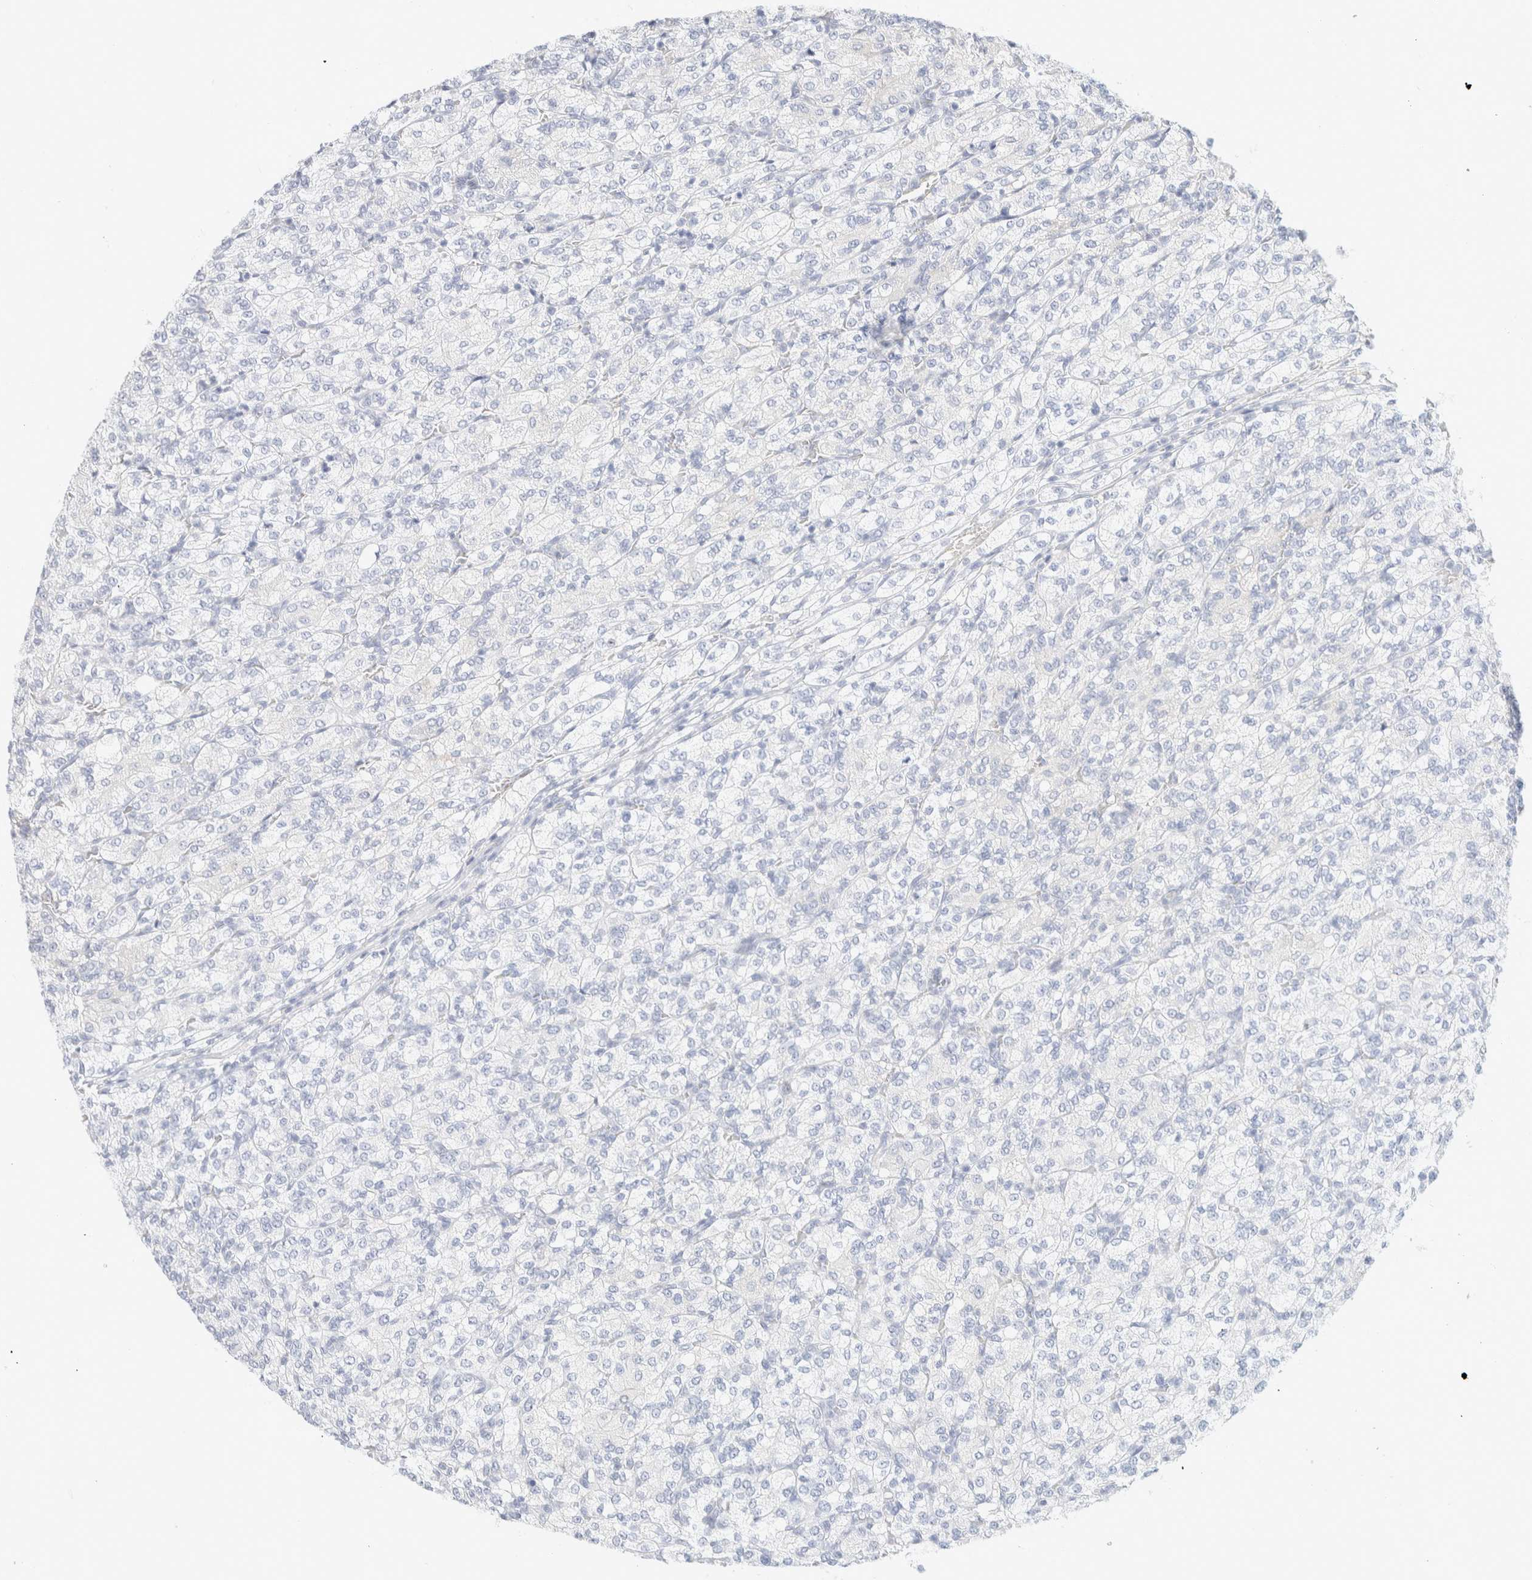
{"staining": {"intensity": "negative", "quantity": "none", "location": "none"}, "tissue": "renal cancer", "cell_type": "Tumor cells", "image_type": "cancer", "snomed": [{"axis": "morphology", "description": "Adenocarcinoma, NOS"}, {"axis": "topography", "description": "Kidney"}], "caption": "A photomicrograph of human renal cancer (adenocarcinoma) is negative for staining in tumor cells.", "gene": "AFMID", "patient": {"sex": "male", "age": 77}}